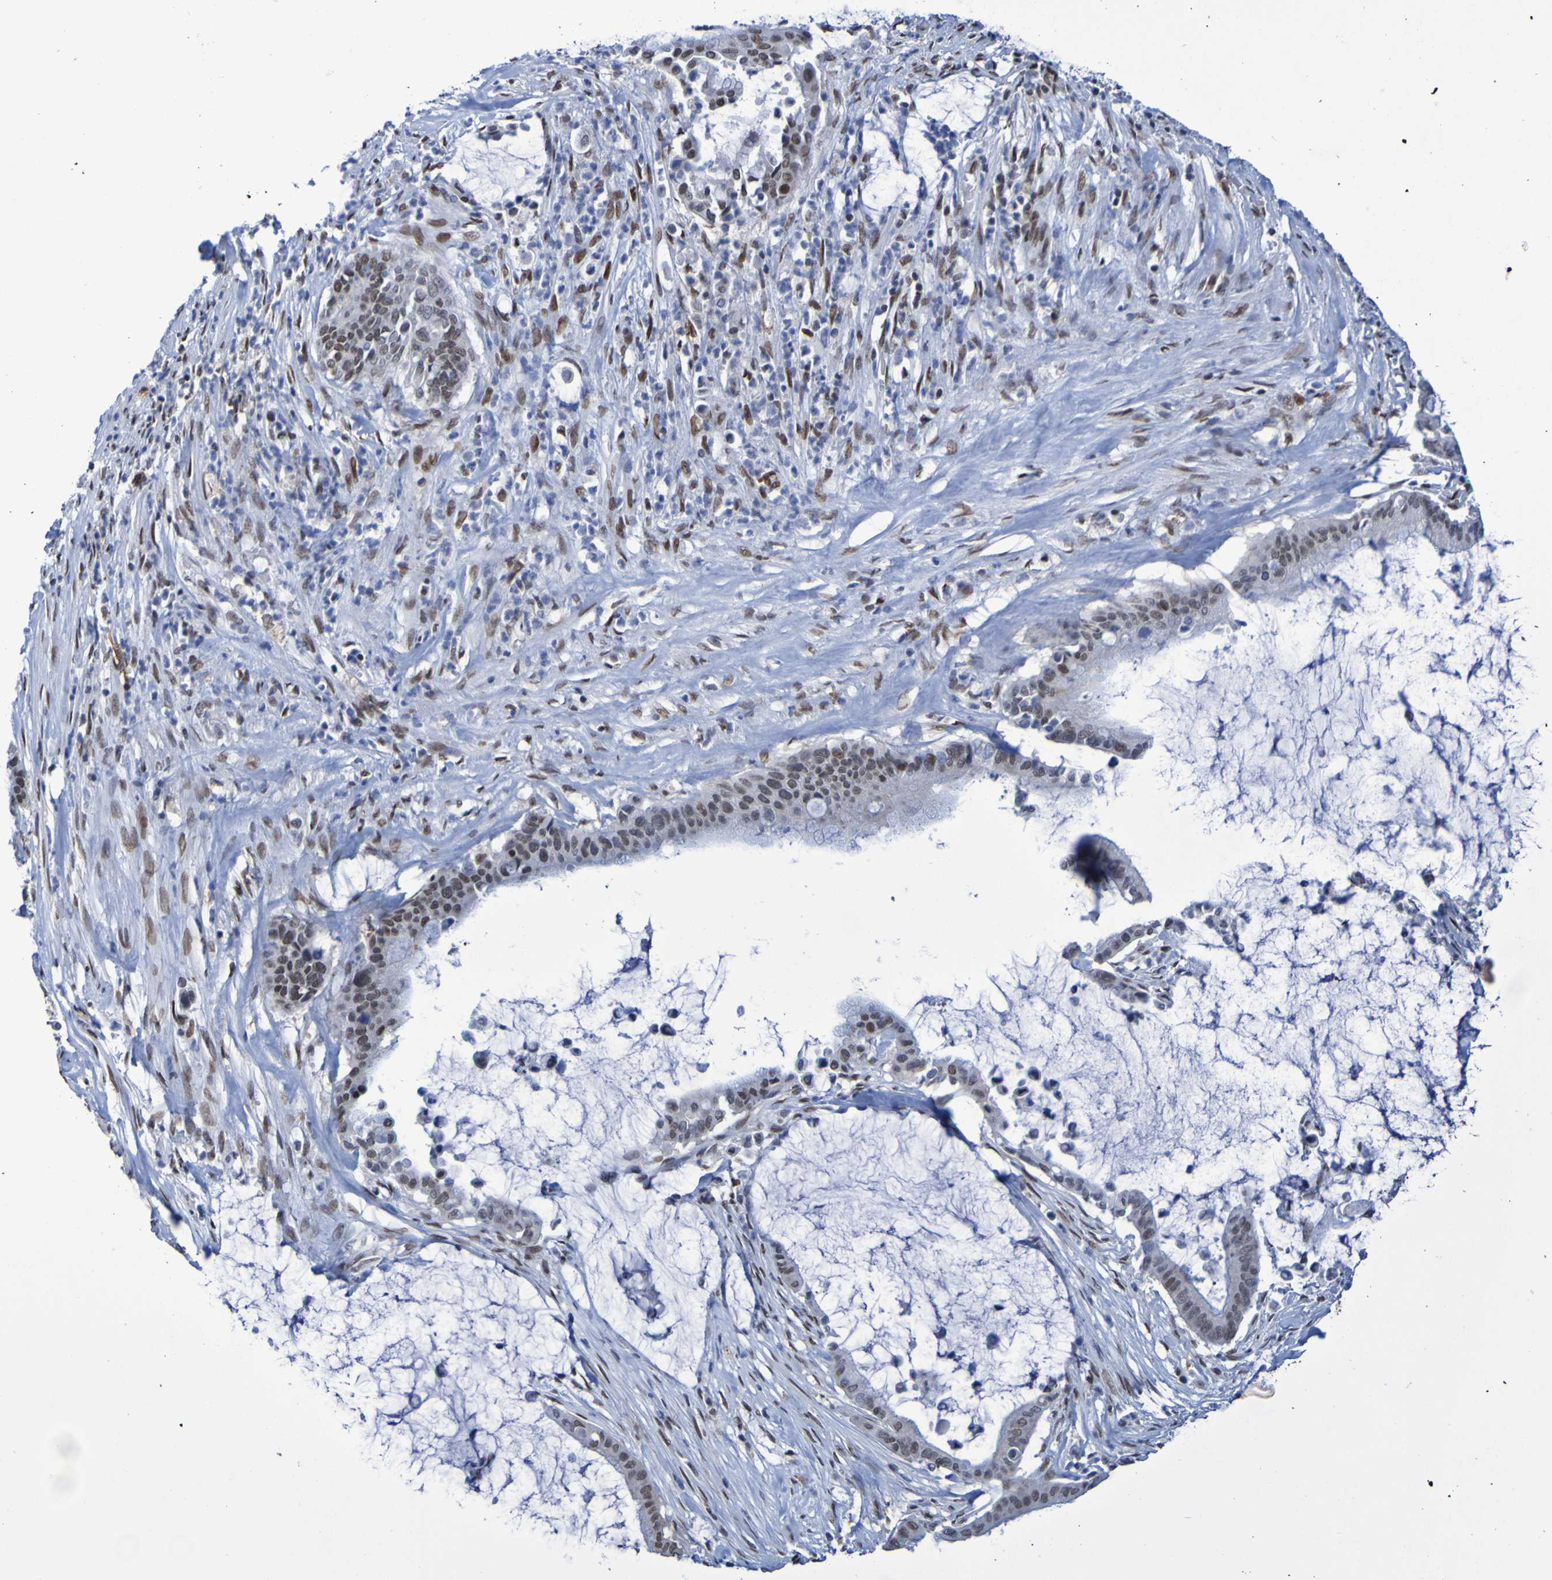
{"staining": {"intensity": "moderate", "quantity": ">75%", "location": "nuclear"}, "tissue": "pancreatic cancer", "cell_type": "Tumor cells", "image_type": "cancer", "snomed": [{"axis": "morphology", "description": "Adenocarcinoma, NOS"}, {"axis": "topography", "description": "Pancreas"}], "caption": "This is a micrograph of immunohistochemistry staining of adenocarcinoma (pancreatic), which shows moderate expression in the nuclear of tumor cells.", "gene": "MRTFB", "patient": {"sex": "male", "age": 41}}